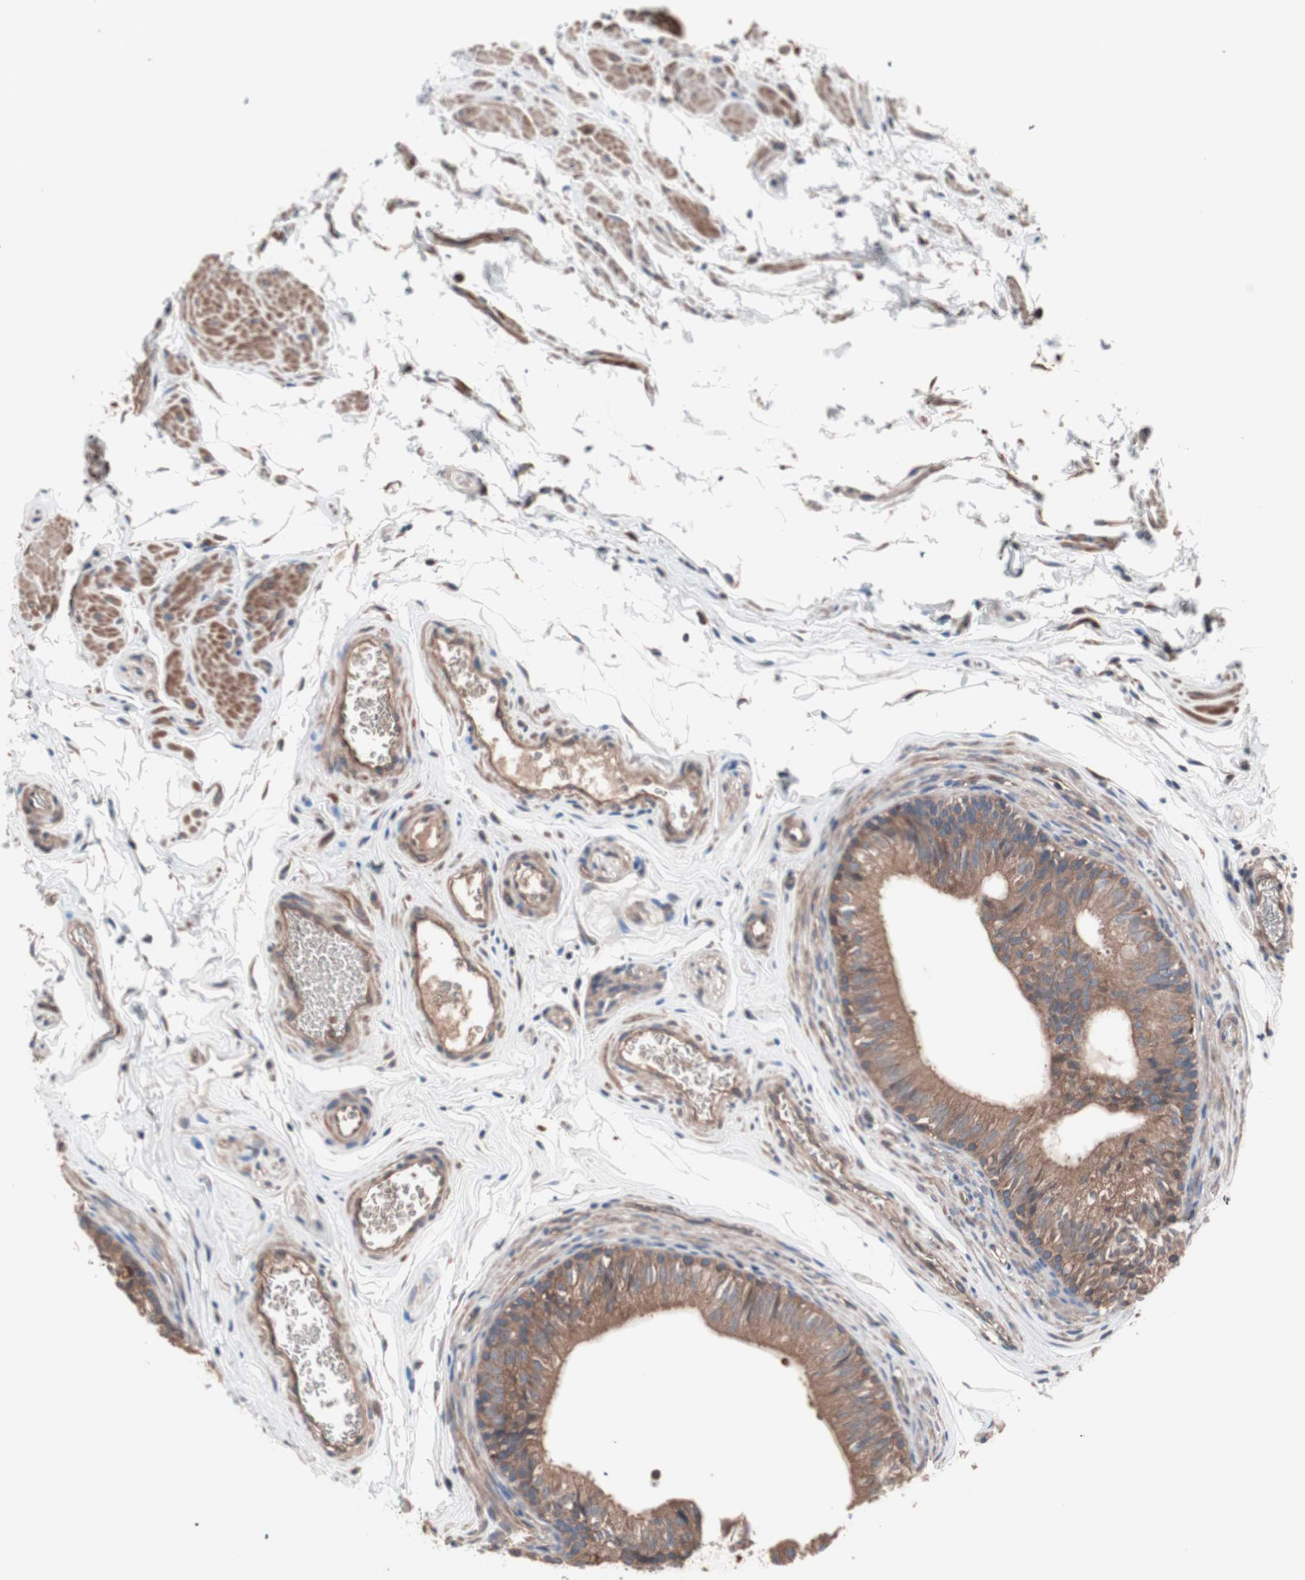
{"staining": {"intensity": "moderate", "quantity": ">75%", "location": "cytoplasmic/membranous"}, "tissue": "epididymis", "cell_type": "Glandular cells", "image_type": "normal", "snomed": [{"axis": "morphology", "description": "Normal tissue, NOS"}, {"axis": "topography", "description": "Testis"}, {"axis": "topography", "description": "Epididymis"}], "caption": "Protein expression analysis of benign epididymis displays moderate cytoplasmic/membranous positivity in approximately >75% of glandular cells. (Stains: DAB in brown, nuclei in blue, Microscopy: brightfield microscopy at high magnification).", "gene": "ATG7", "patient": {"sex": "male", "age": 36}}